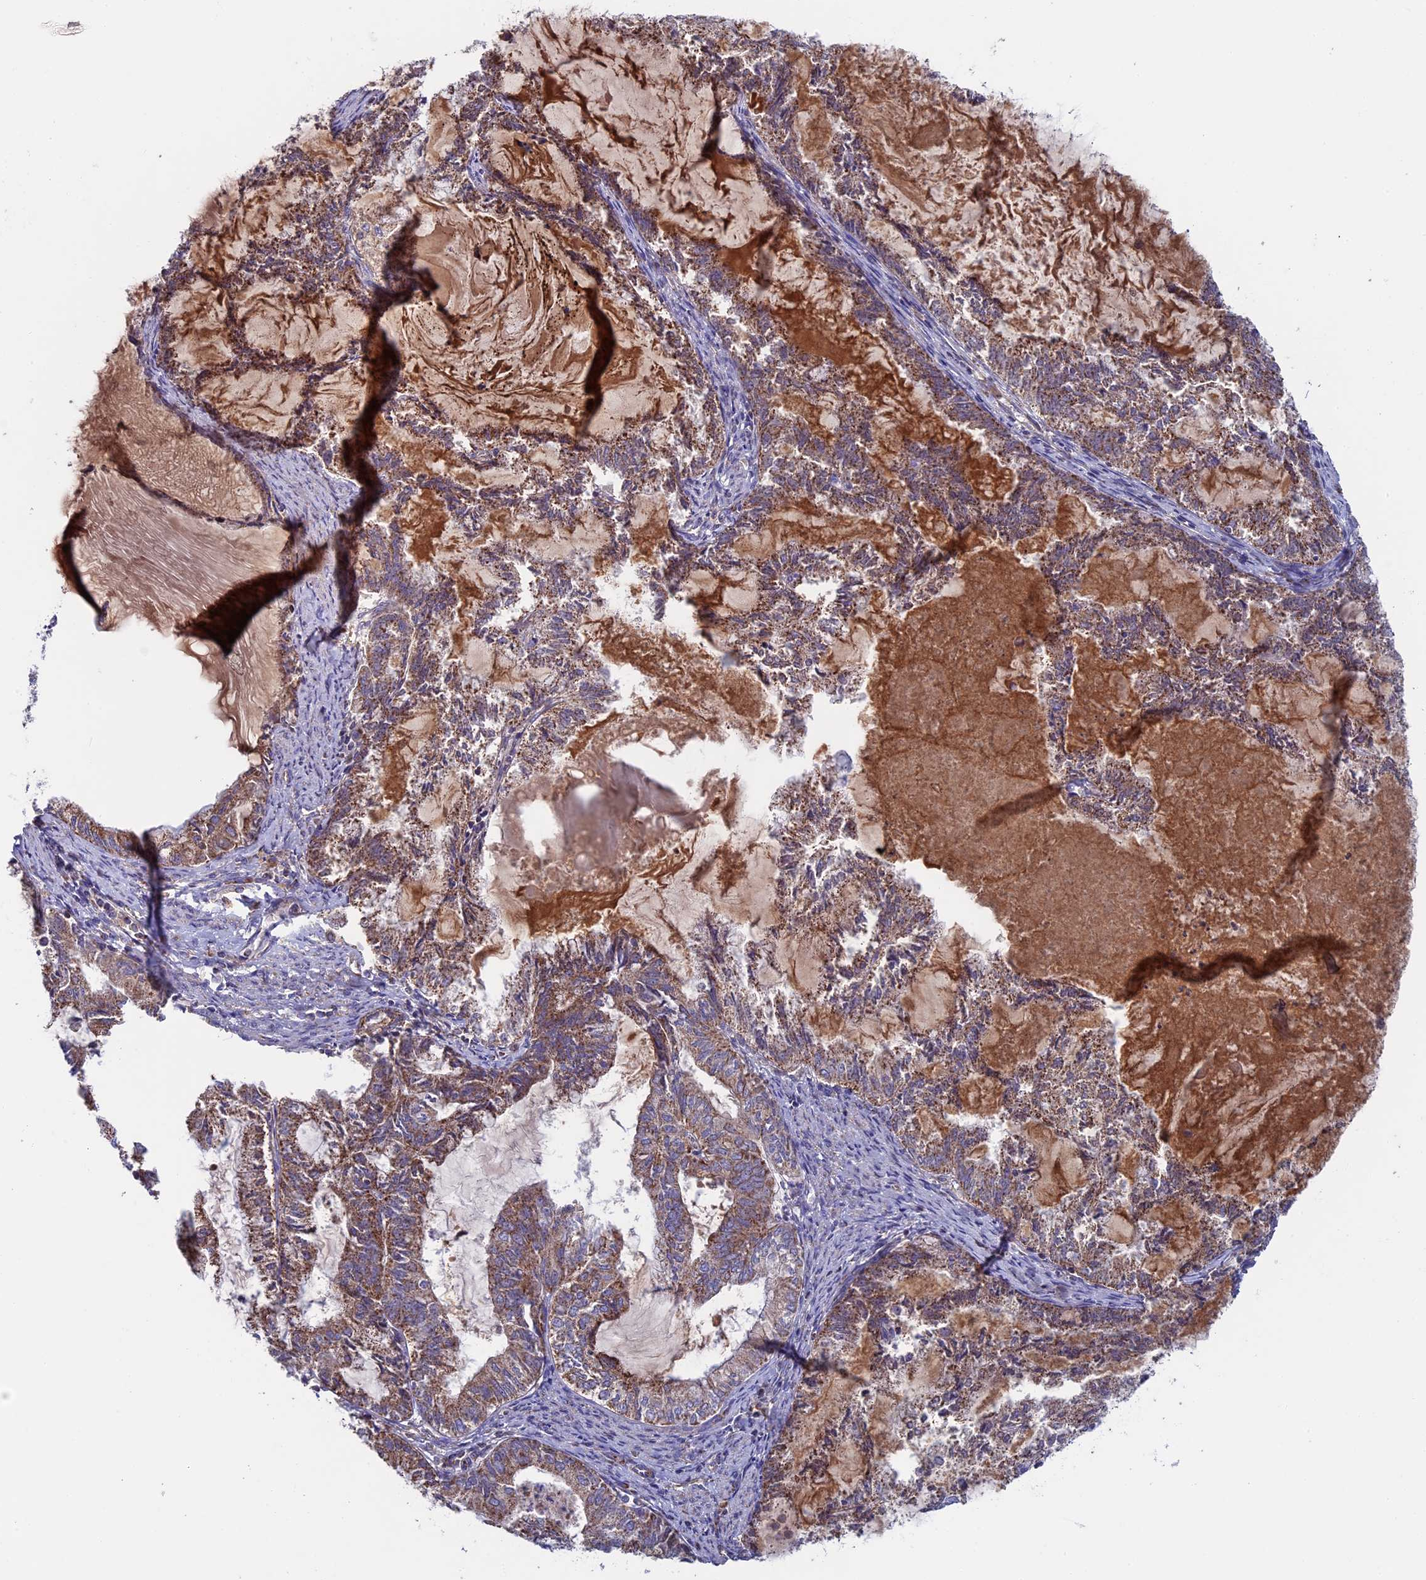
{"staining": {"intensity": "moderate", "quantity": ">75%", "location": "cytoplasmic/membranous"}, "tissue": "endometrial cancer", "cell_type": "Tumor cells", "image_type": "cancer", "snomed": [{"axis": "morphology", "description": "Adenocarcinoma, NOS"}, {"axis": "topography", "description": "Endometrium"}], "caption": "About >75% of tumor cells in endometrial adenocarcinoma show moderate cytoplasmic/membranous protein positivity as visualized by brown immunohistochemical staining.", "gene": "SLC15A5", "patient": {"sex": "female", "age": 86}}